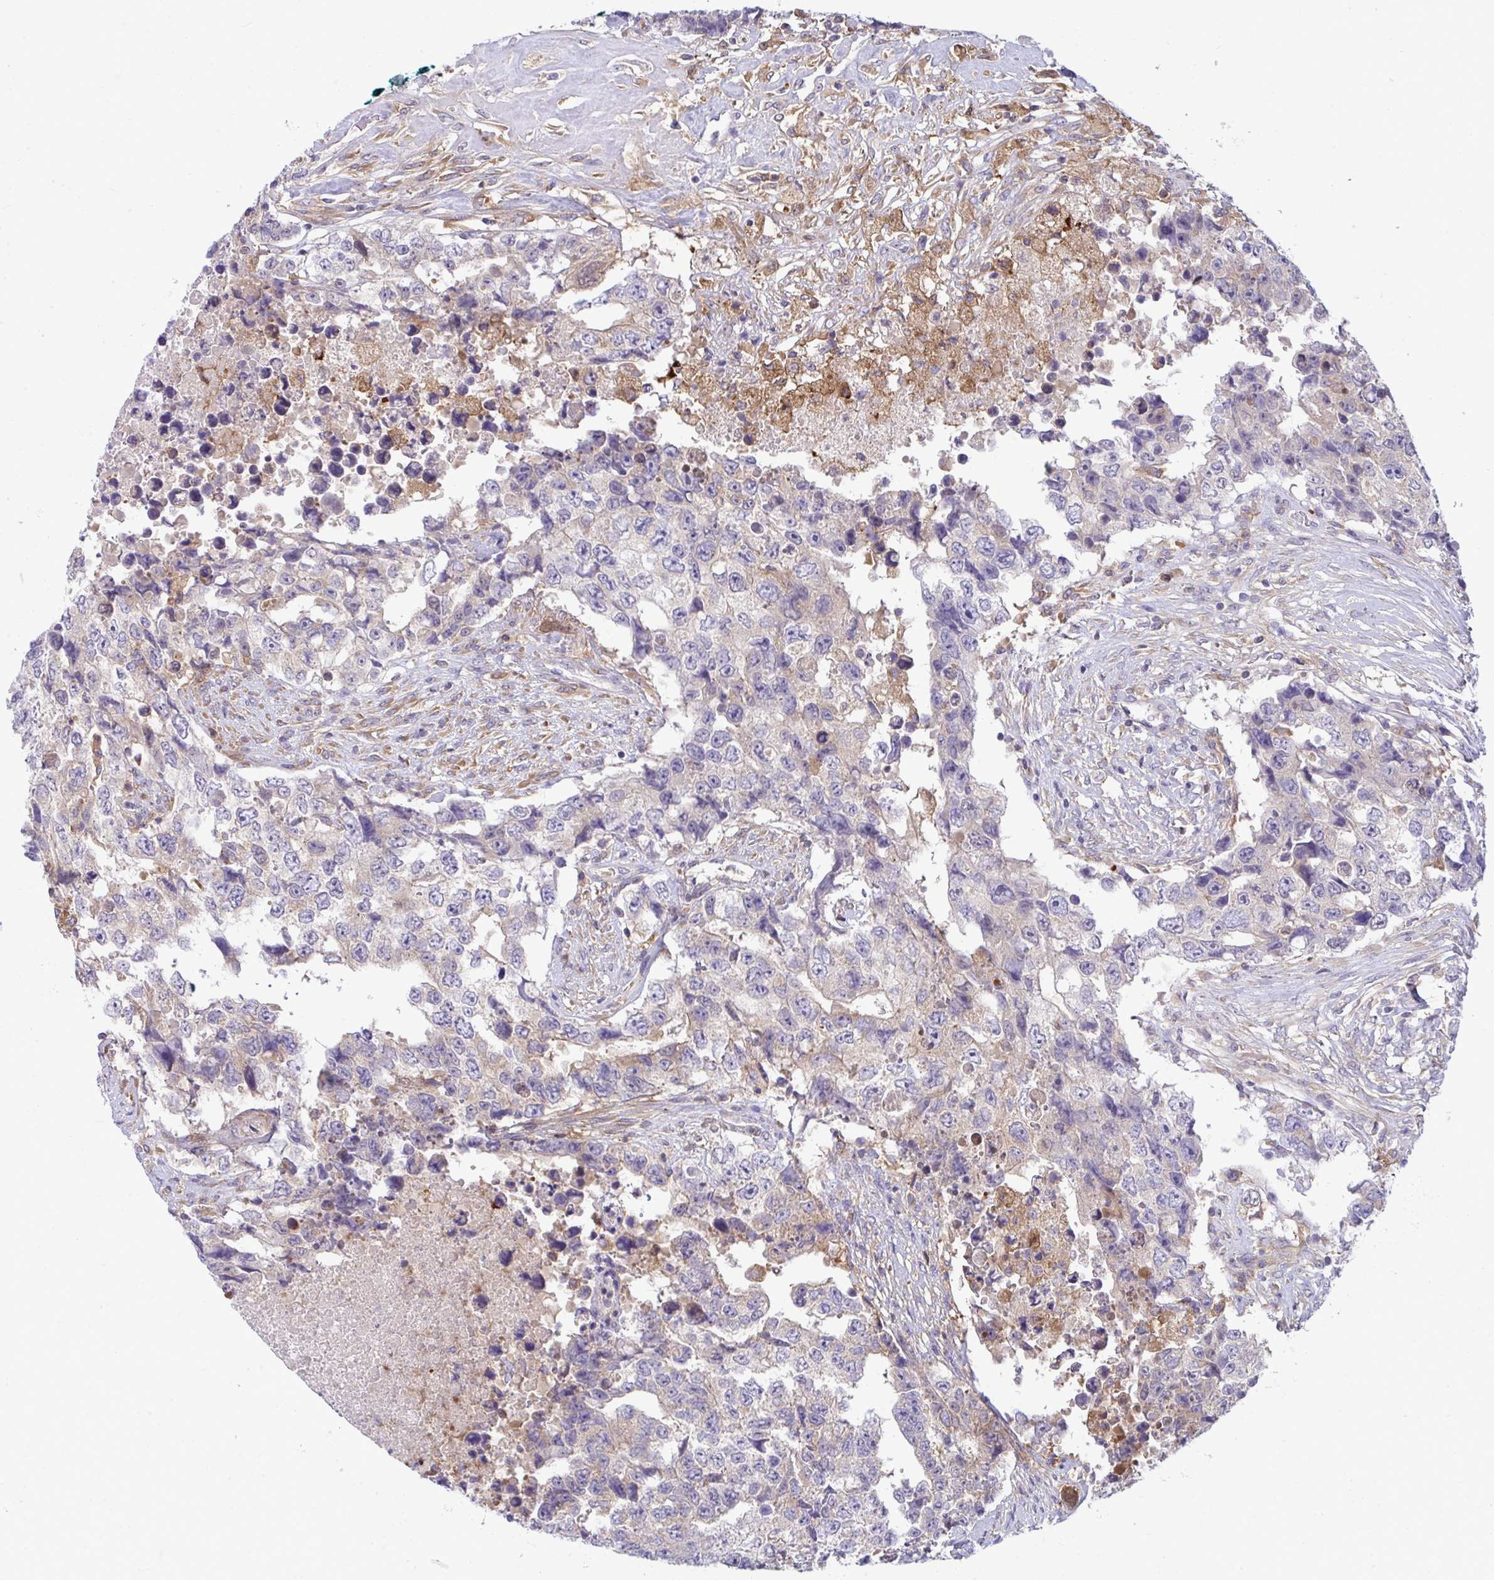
{"staining": {"intensity": "moderate", "quantity": "25%-75%", "location": "cytoplasmic/membranous"}, "tissue": "testis cancer", "cell_type": "Tumor cells", "image_type": "cancer", "snomed": [{"axis": "morphology", "description": "Carcinoma, Embryonal, NOS"}, {"axis": "topography", "description": "Testis"}], "caption": "IHC image of human testis cancer (embryonal carcinoma) stained for a protein (brown), which reveals medium levels of moderate cytoplasmic/membranous expression in about 25%-75% of tumor cells.", "gene": "SLC30A6", "patient": {"sex": "male", "age": 24}}